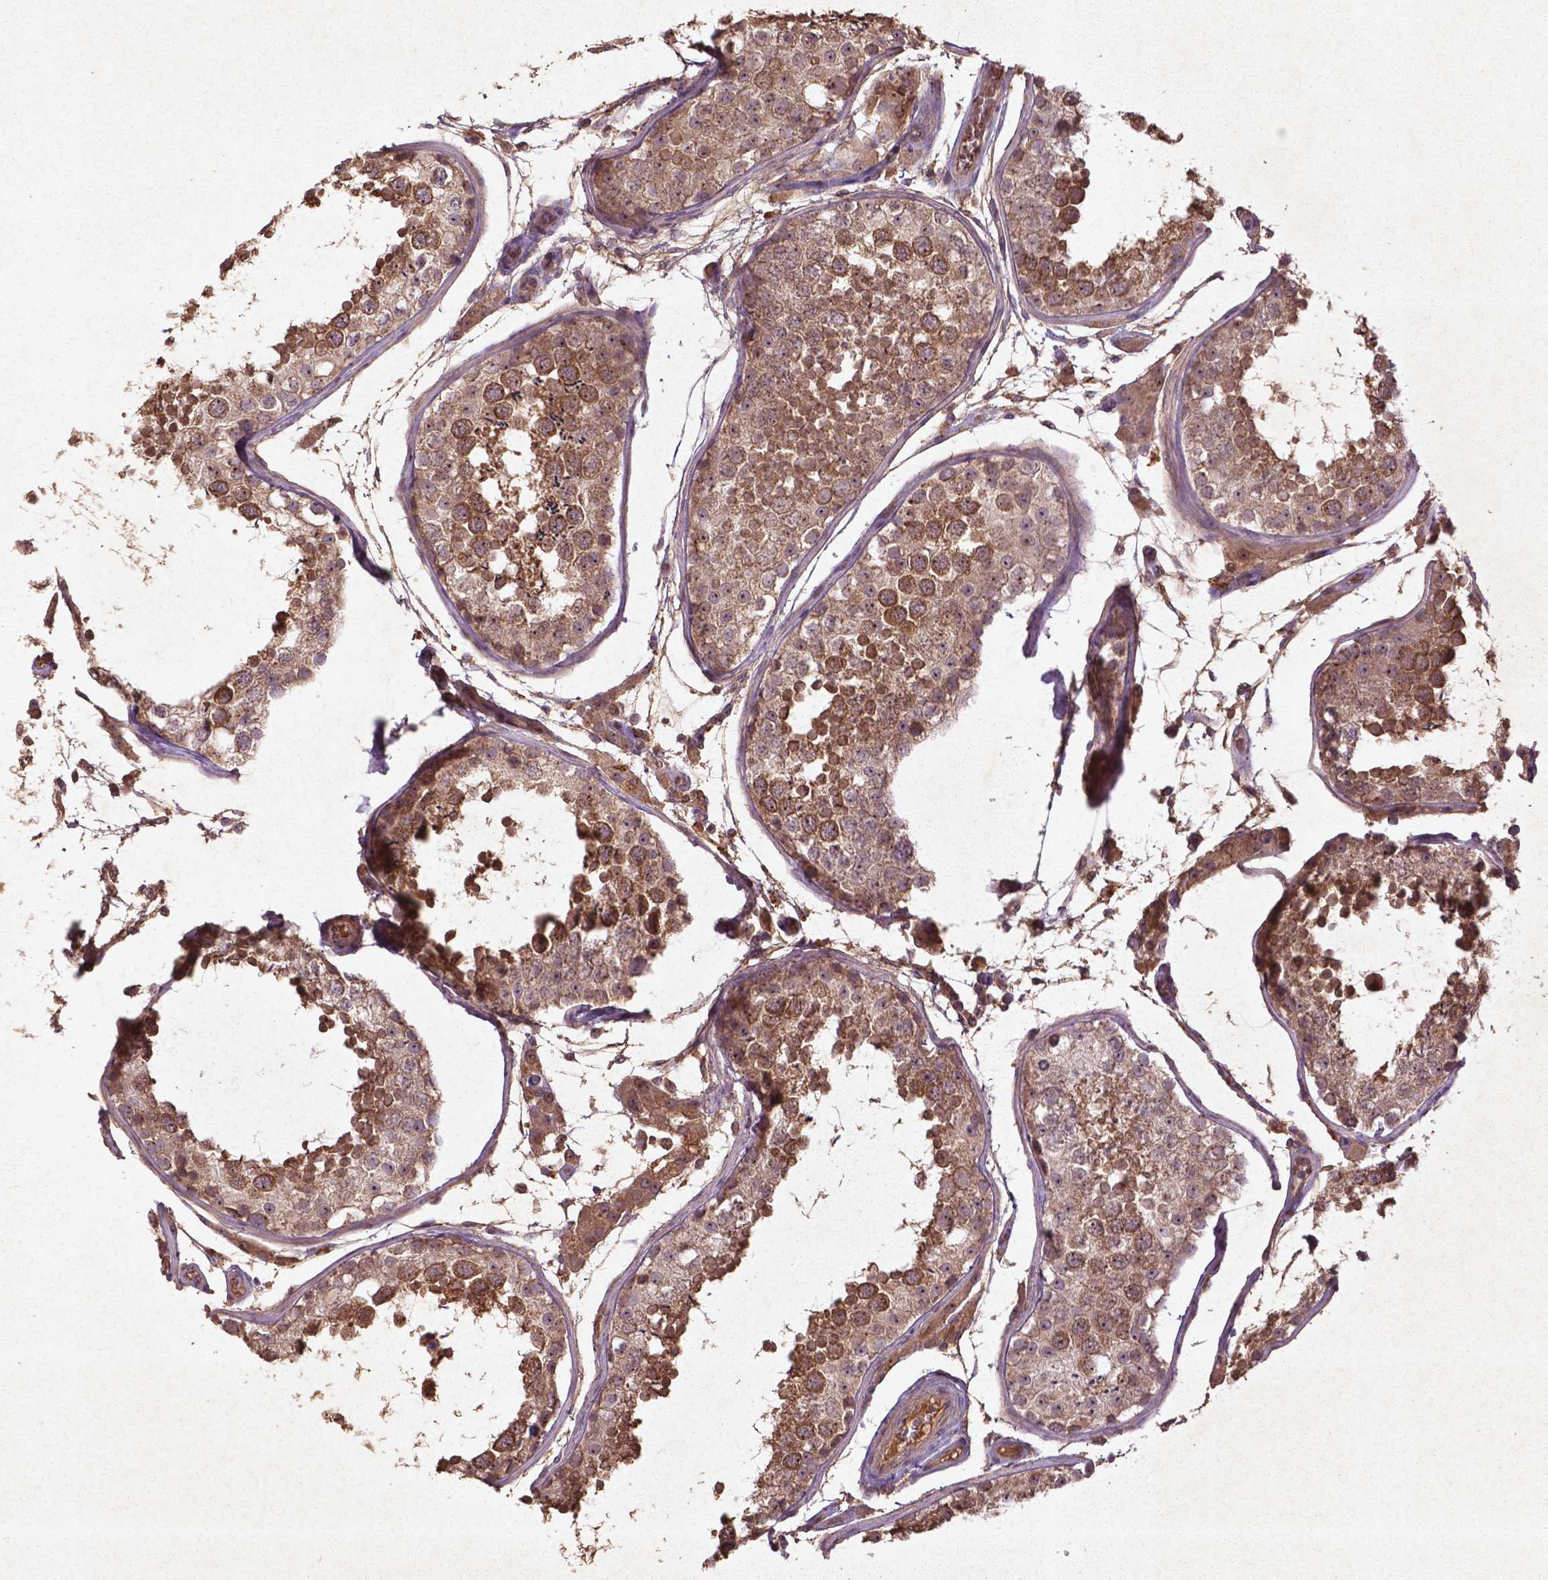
{"staining": {"intensity": "moderate", "quantity": ">75%", "location": "cytoplasmic/membranous"}, "tissue": "testis", "cell_type": "Cells in seminiferous ducts", "image_type": "normal", "snomed": [{"axis": "morphology", "description": "Normal tissue, NOS"}, {"axis": "topography", "description": "Testis"}], "caption": "Cells in seminiferous ducts reveal moderate cytoplasmic/membranous expression in approximately >75% of cells in unremarkable testis.", "gene": "COQ2", "patient": {"sex": "male", "age": 29}}